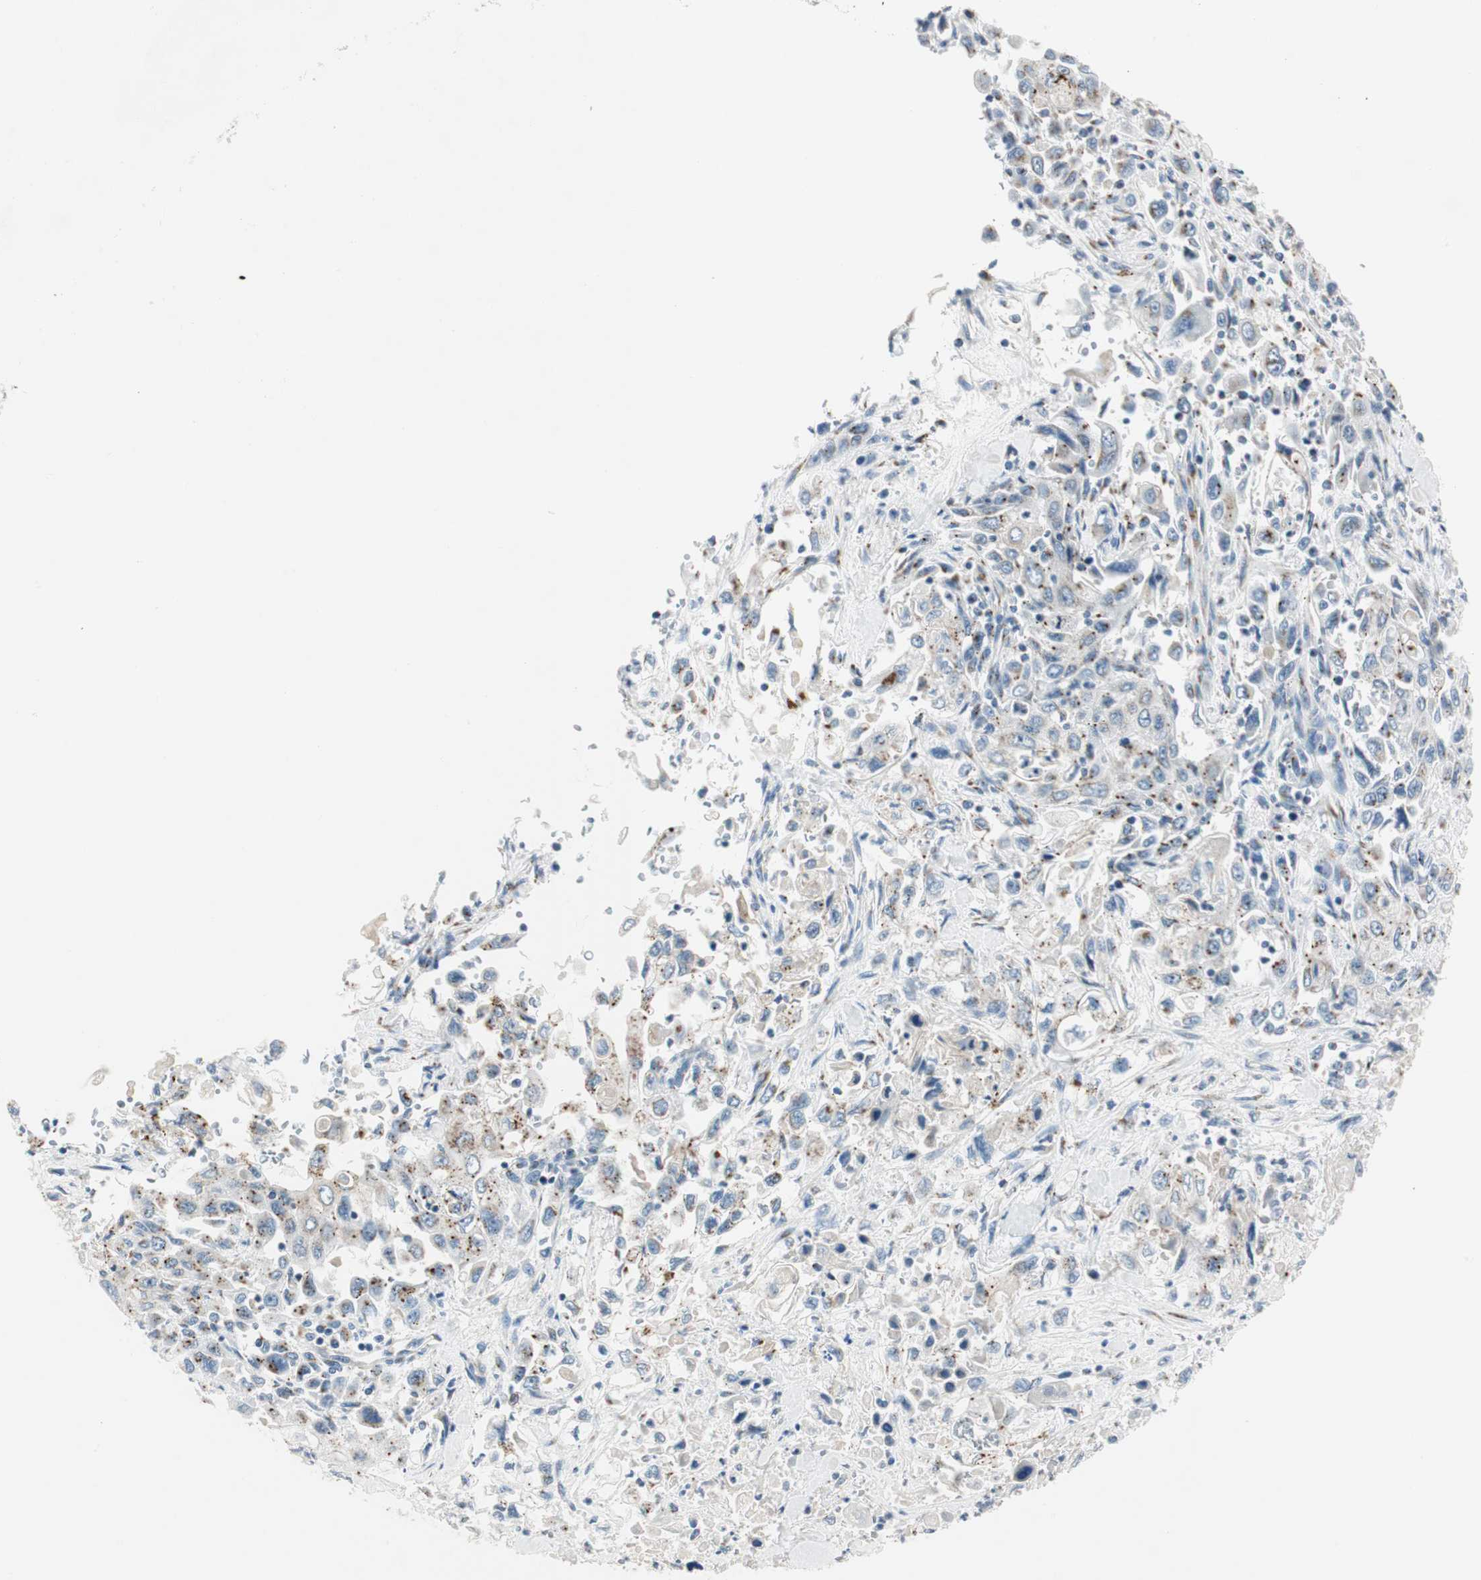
{"staining": {"intensity": "moderate", "quantity": "25%-75%", "location": "cytoplasmic/membranous"}, "tissue": "pancreatic cancer", "cell_type": "Tumor cells", "image_type": "cancer", "snomed": [{"axis": "morphology", "description": "Adenocarcinoma, NOS"}, {"axis": "topography", "description": "Pancreas"}], "caption": "Approximately 25%-75% of tumor cells in human adenocarcinoma (pancreatic) demonstrate moderate cytoplasmic/membranous protein expression as visualized by brown immunohistochemical staining.", "gene": "TMF1", "patient": {"sex": "male", "age": 70}}